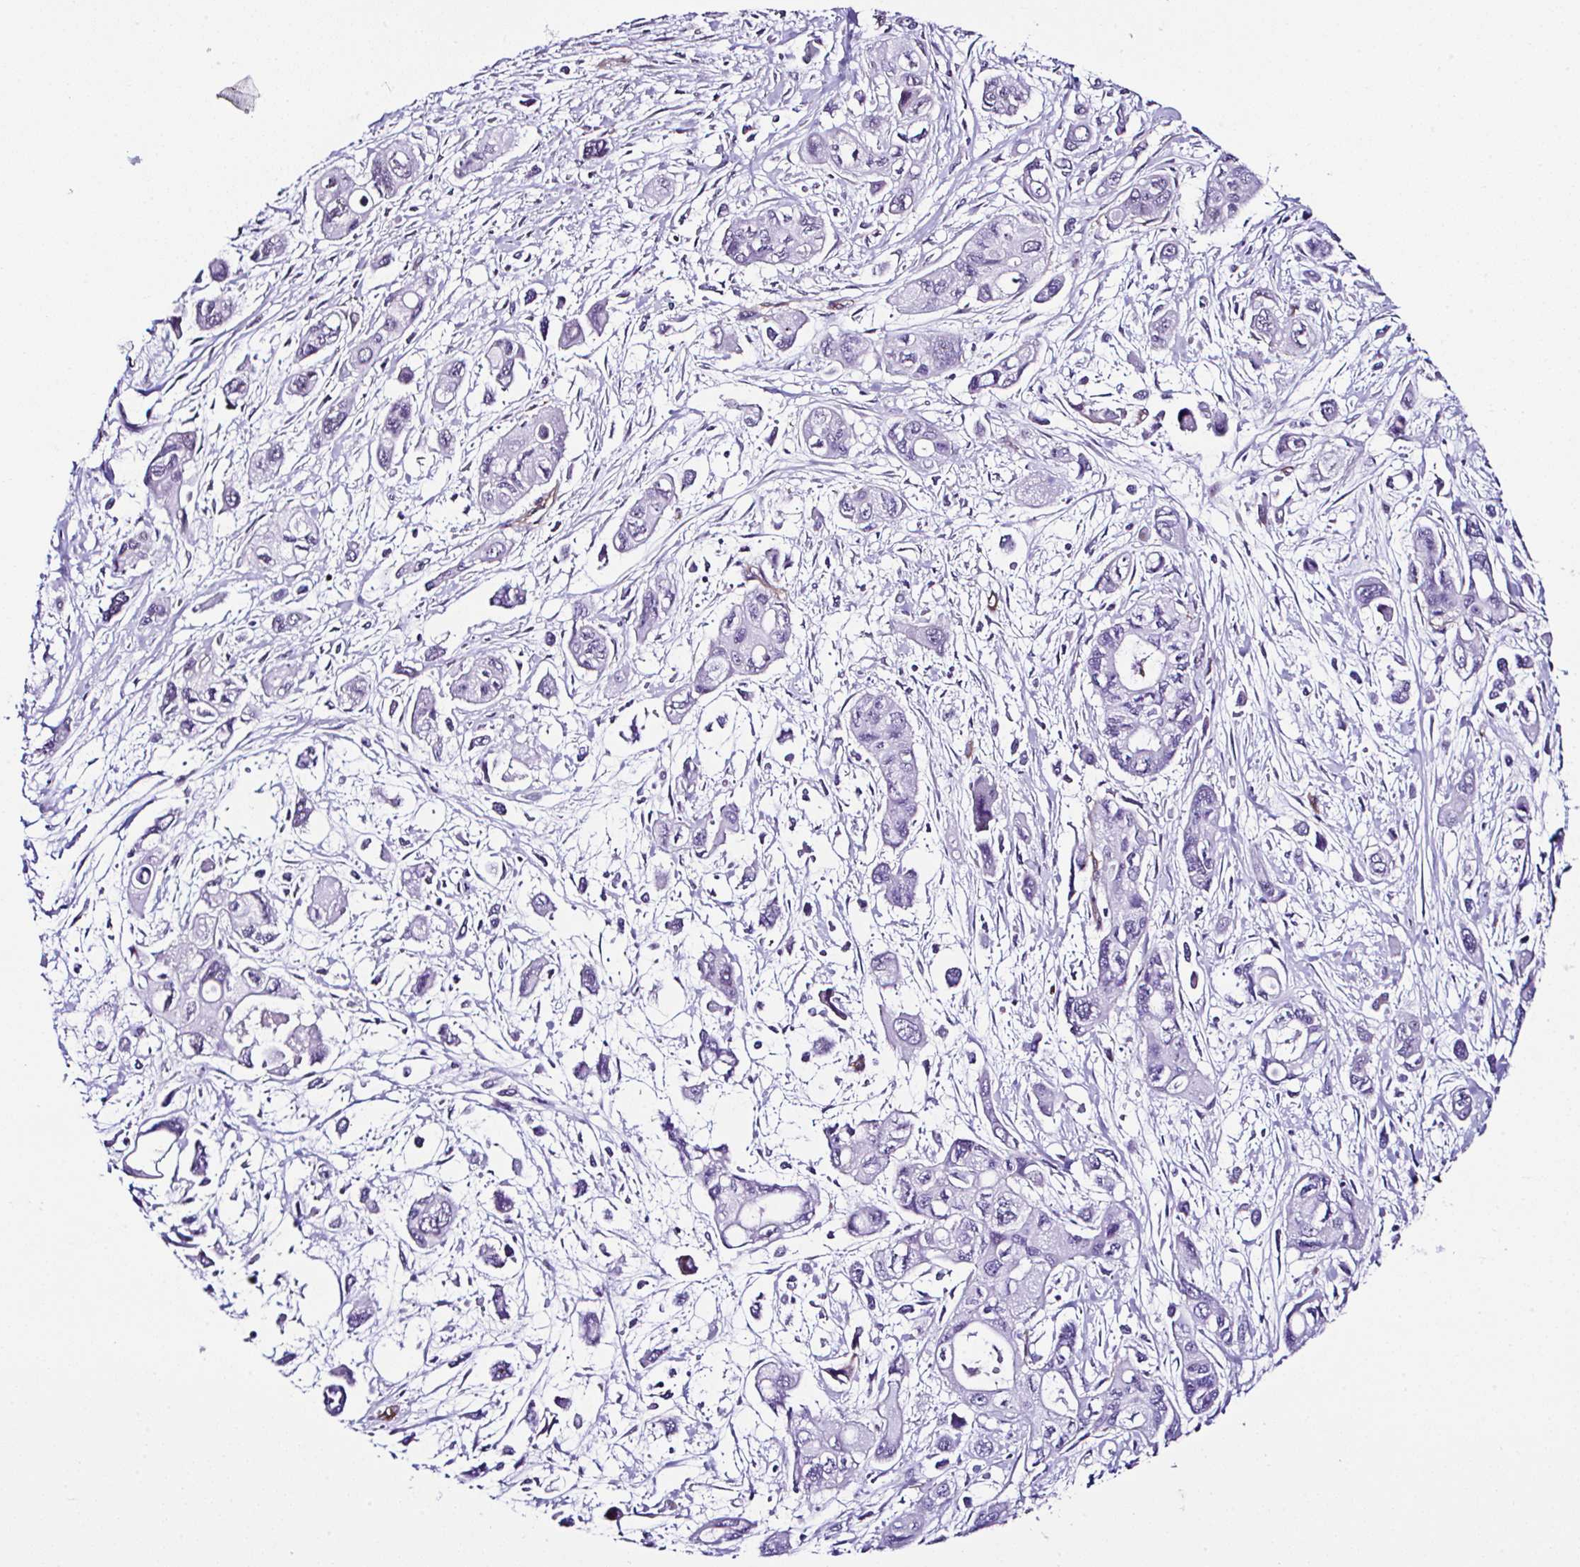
{"staining": {"intensity": "negative", "quantity": "none", "location": "none"}, "tissue": "pancreatic cancer", "cell_type": "Tumor cells", "image_type": "cancer", "snomed": [{"axis": "morphology", "description": "Adenocarcinoma, NOS"}, {"axis": "topography", "description": "Pancreas"}], "caption": "Tumor cells are negative for brown protein staining in pancreatic cancer. (Stains: DAB immunohistochemistry (IHC) with hematoxylin counter stain, Microscopy: brightfield microscopy at high magnification).", "gene": "FBXO34", "patient": {"sex": "female", "age": 47}}